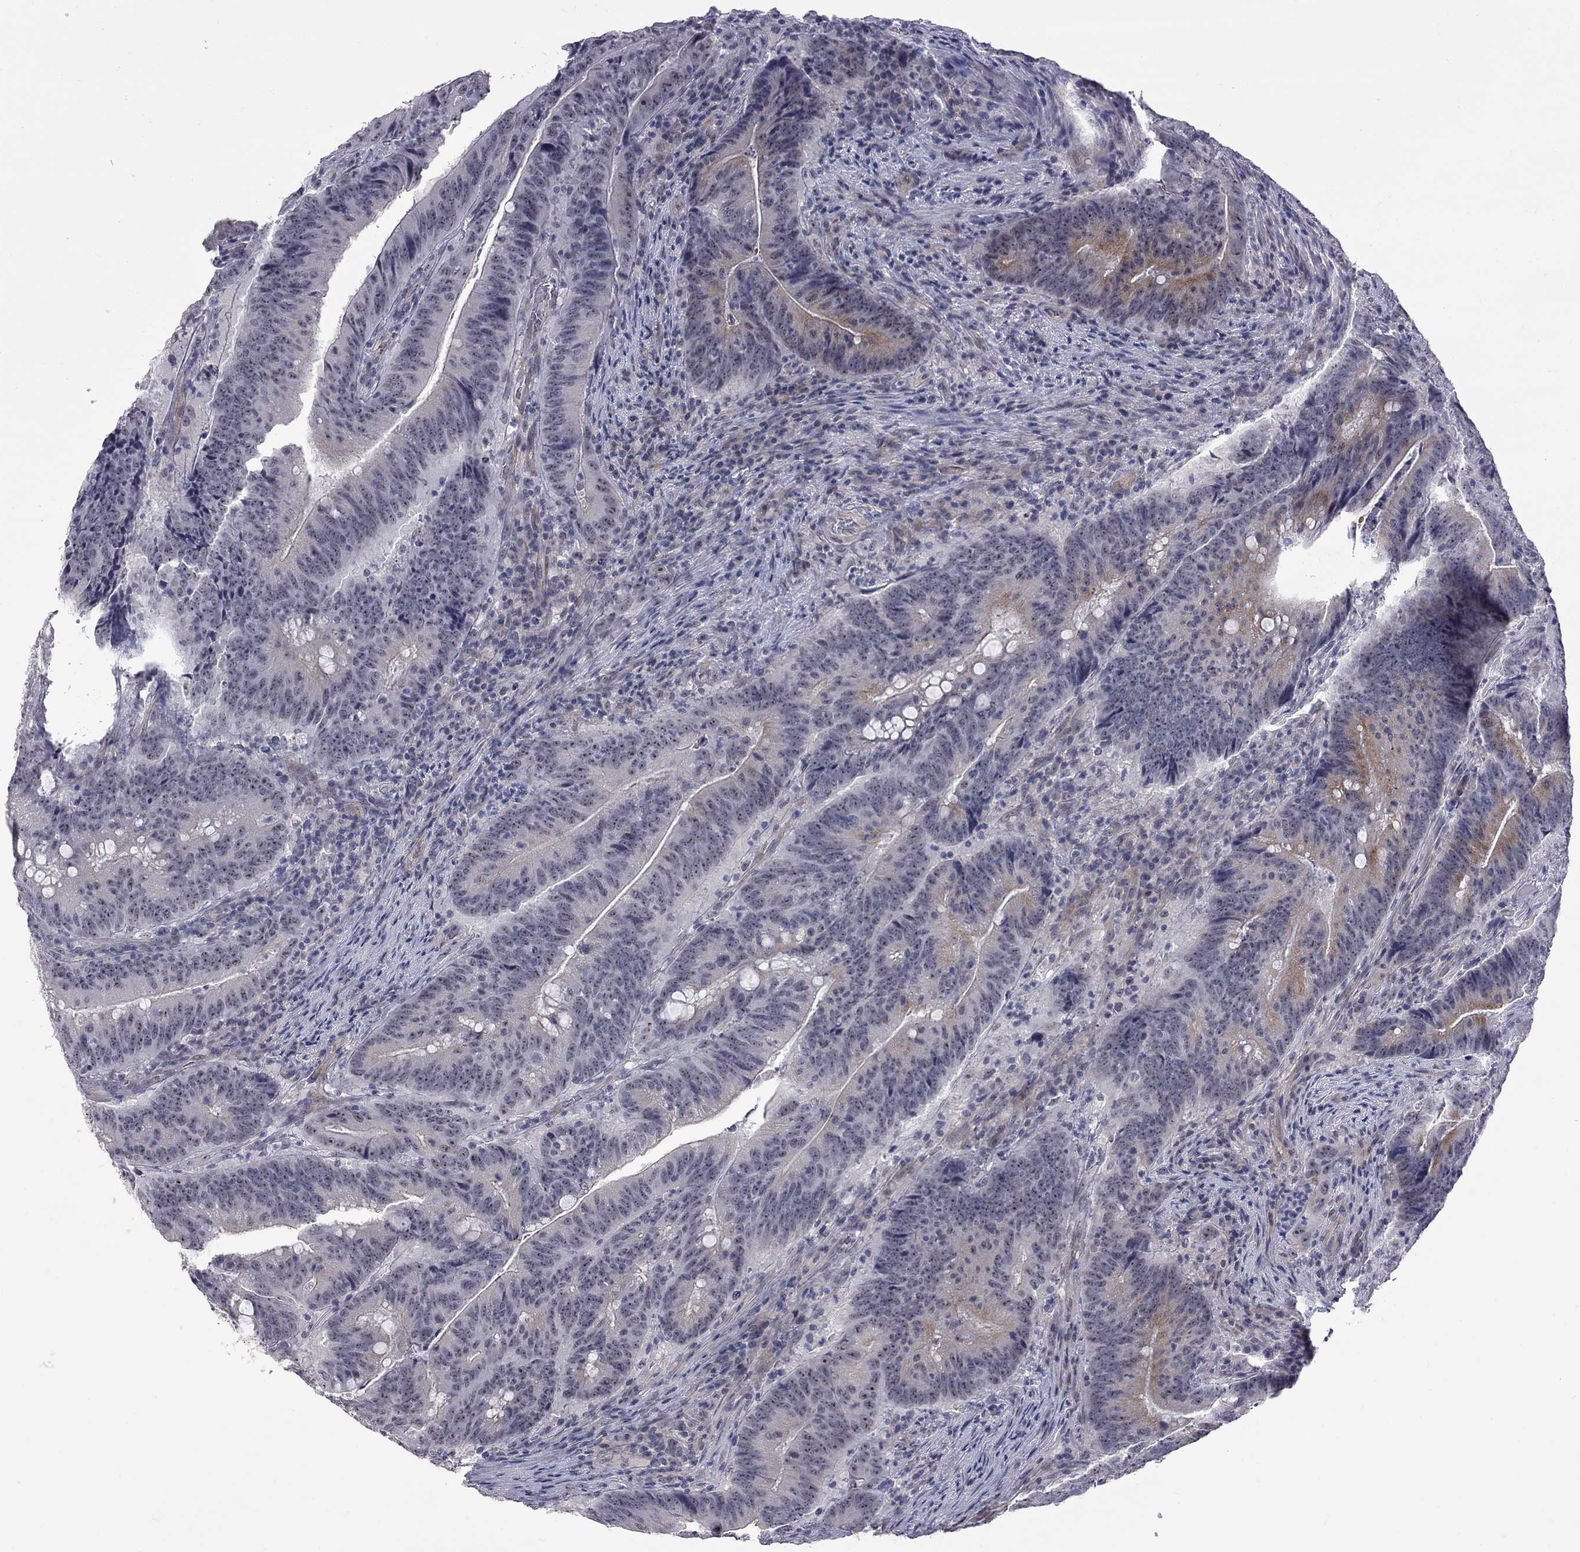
{"staining": {"intensity": "moderate", "quantity": "<25%", "location": "cytoplasmic/membranous"}, "tissue": "colorectal cancer", "cell_type": "Tumor cells", "image_type": "cancer", "snomed": [{"axis": "morphology", "description": "Adenocarcinoma, NOS"}, {"axis": "topography", "description": "Colon"}], "caption": "DAB immunohistochemical staining of human adenocarcinoma (colorectal) demonstrates moderate cytoplasmic/membranous protein expression in about <25% of tumor cells.", "gene": "GSG1L", "patient": {"sex": "female", "age": 87}}